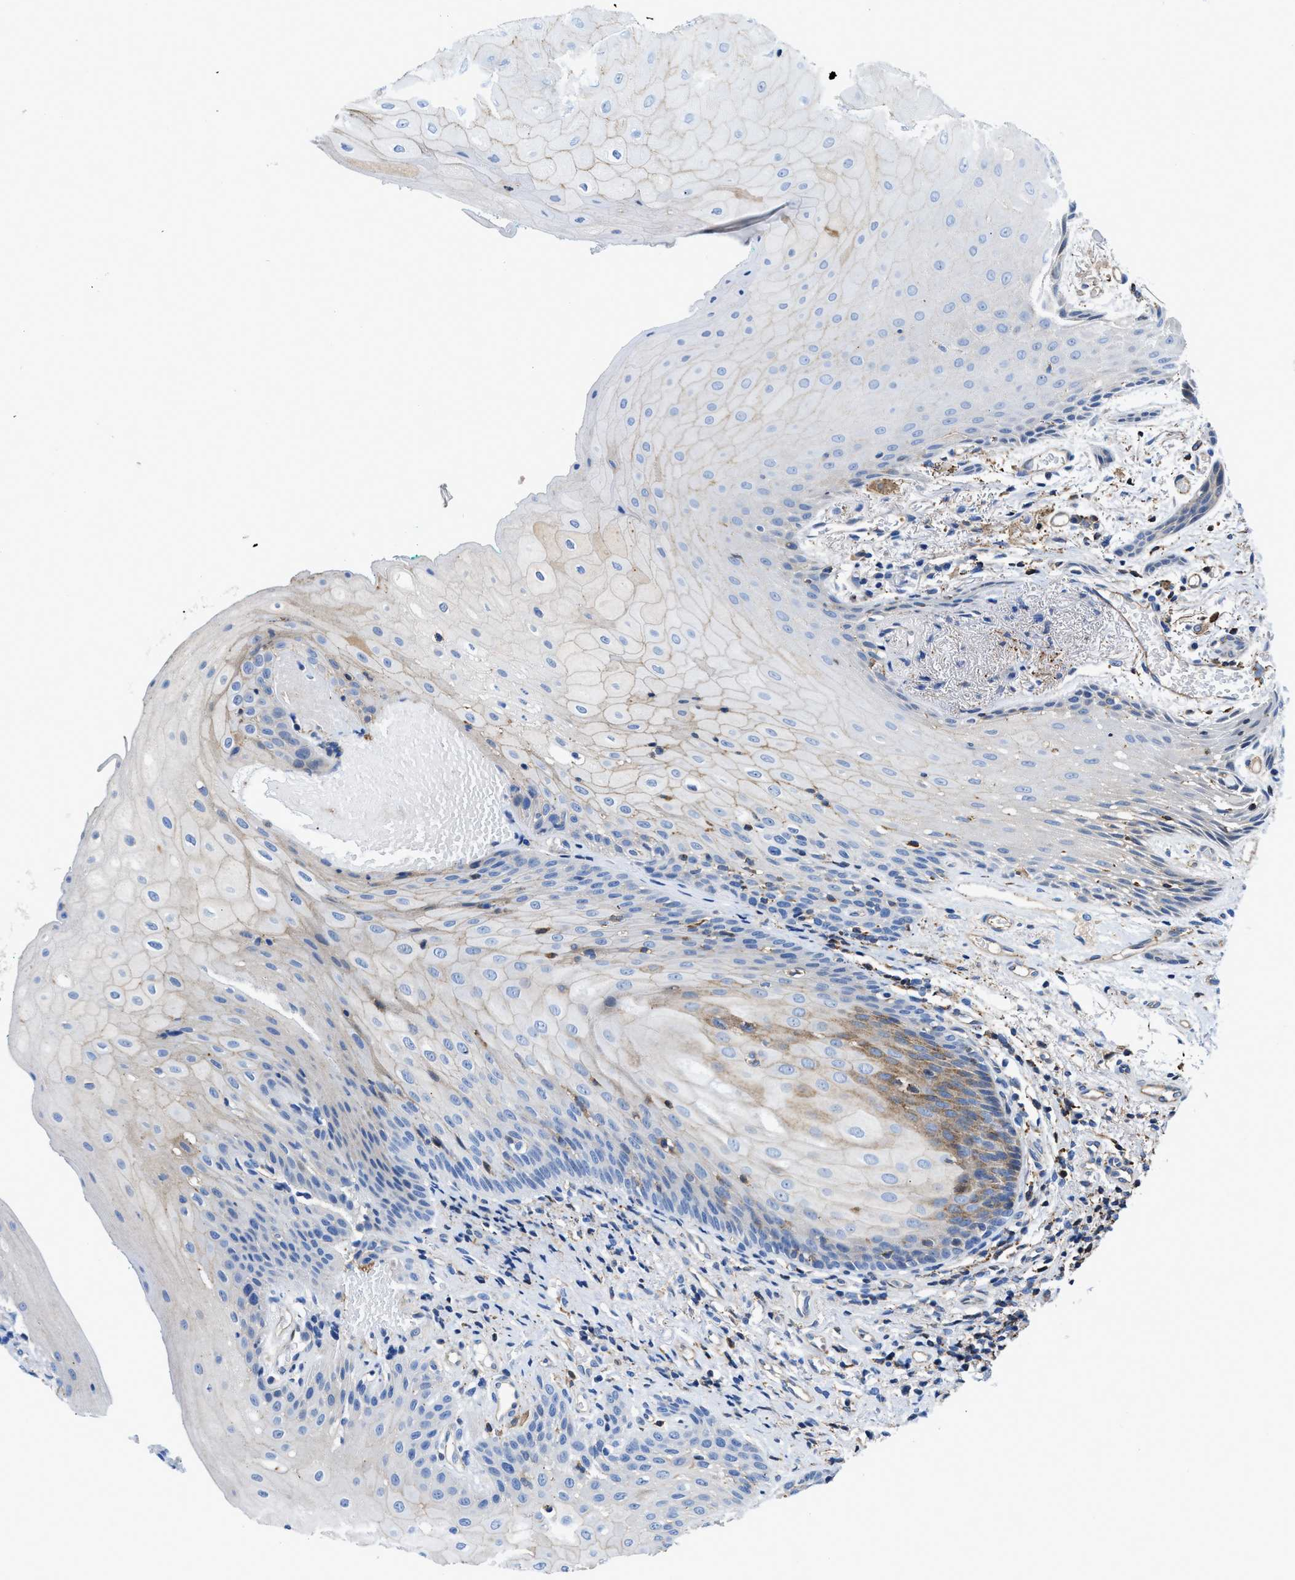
{"staining": {"intensity": "moderate", "quantity": "<25%", "location": "cytoplasmic/membranous"}, "tissue": "oral mucosa", "cell_type": "Squamous epithelial cells", "image_type": "normal", "snomed": [{"axis": "morphology", "description": "Normal tissue, NOS"}, {"axis": "morphology", "description": "Squamous cell carcinoma, NOS"}, {"axis": "topography", "description": "Oral tissue"}, {"axis": "topography", "description": "Salivary gland"}, {"axis": "topography", "description": "Head-Neck"}], "caption": "Immunohistochemical staining of benign oral mucosa shows low levels of moderate cytoplasmic/membranous staining in approximately <25% of squamous epithelial cells. (IHC, brightfield microscopy, high magnification).", "gene": "ATP6V0D1", "patient": {"sex": "female", "age": 62}}